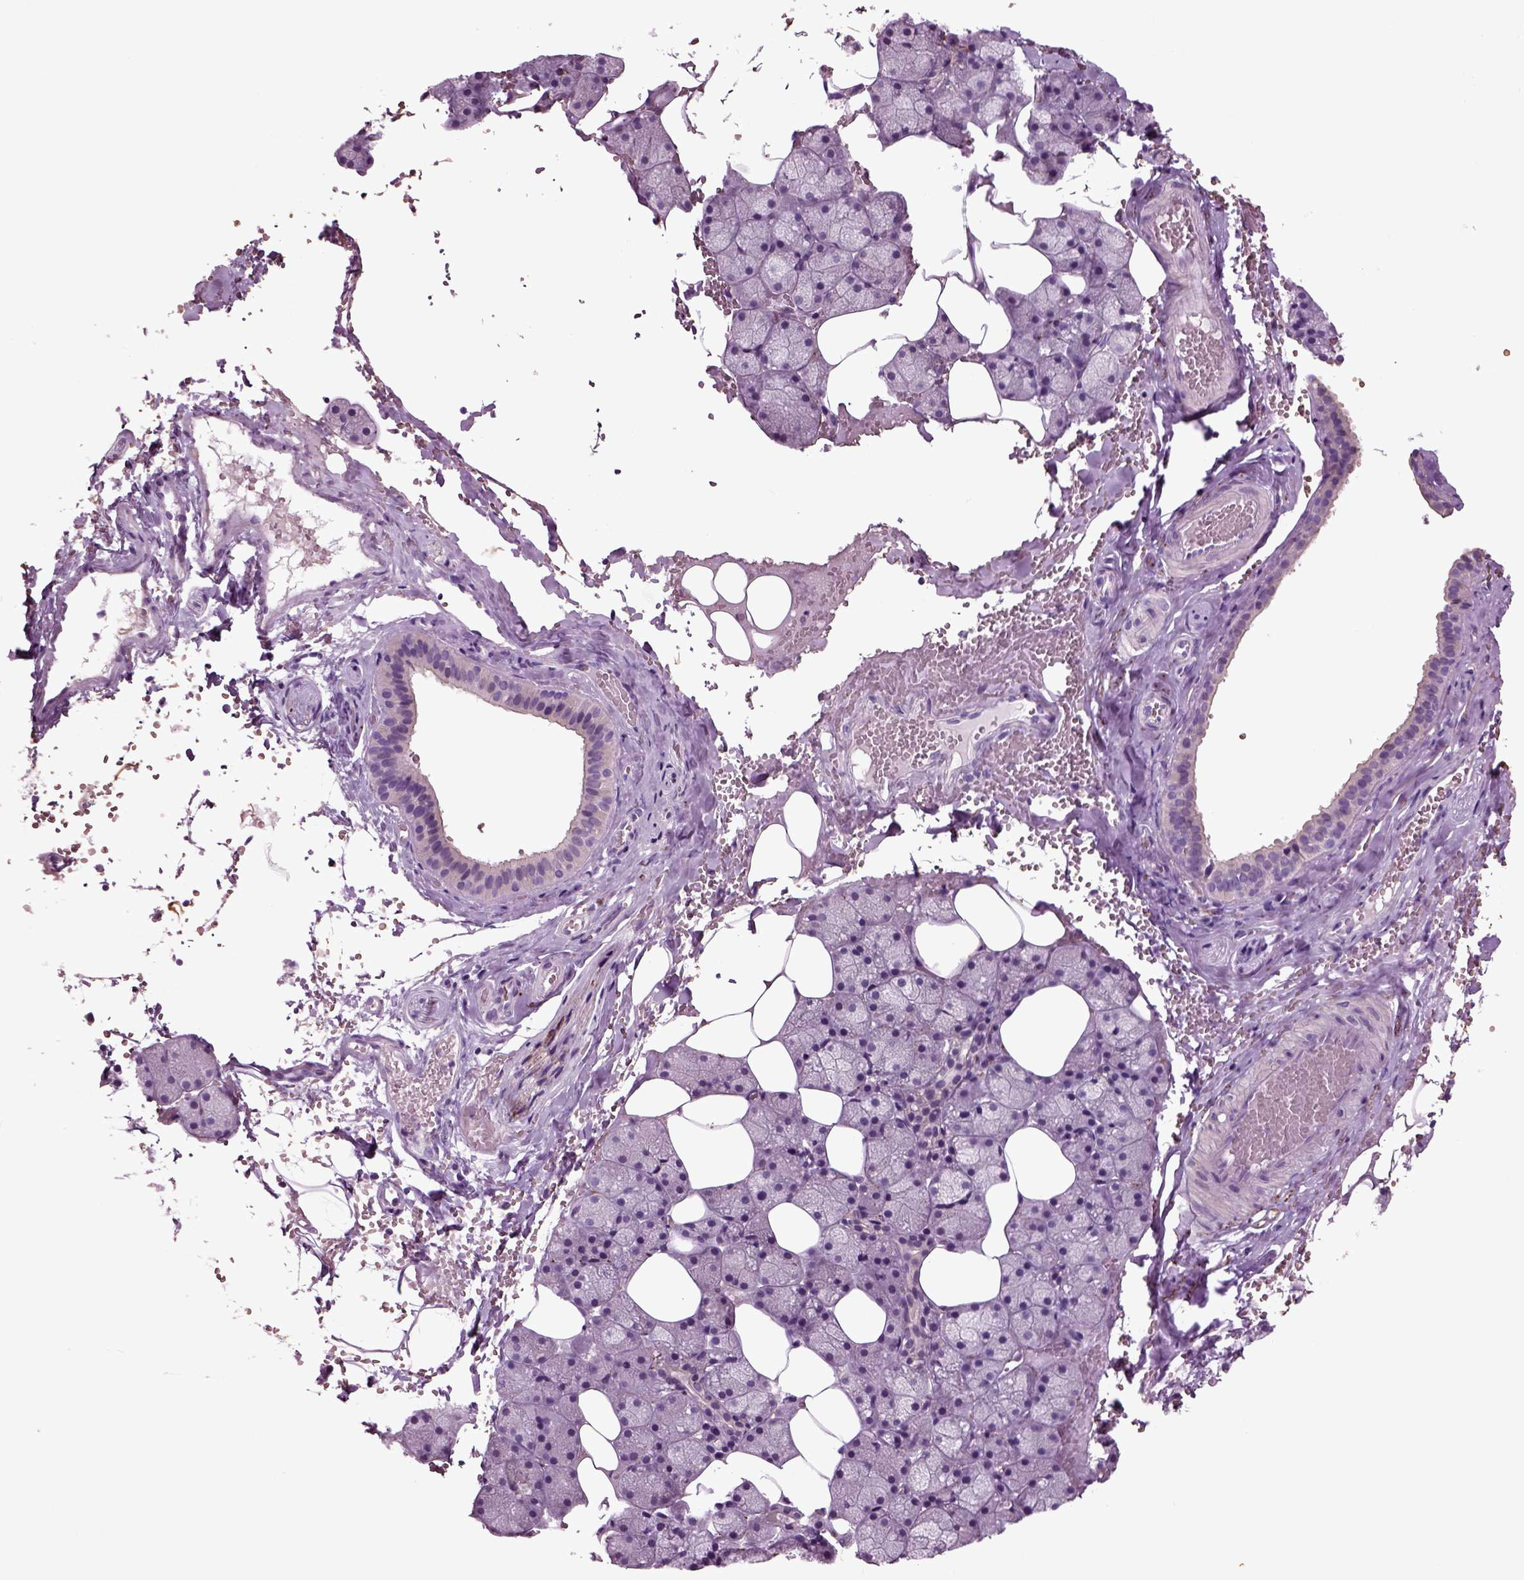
{"staining": {"intensity": "negative", "quantity": "none", "location": "none"}, "tissue": "salivary gland", "cell_type": "Glandular cells", "image_type": "normal", "snomed": [{"axis": "morphology", "description": "Normal tissue, NOS"}, {"axis": "topography", "description": "Salivary gland"}], "caption": "Immunohistochemistry of benign salivary gland demonstrates no staining in glandular cells.", "gene": "CHGB", "patient": {"sex": "male", "age": 38}}